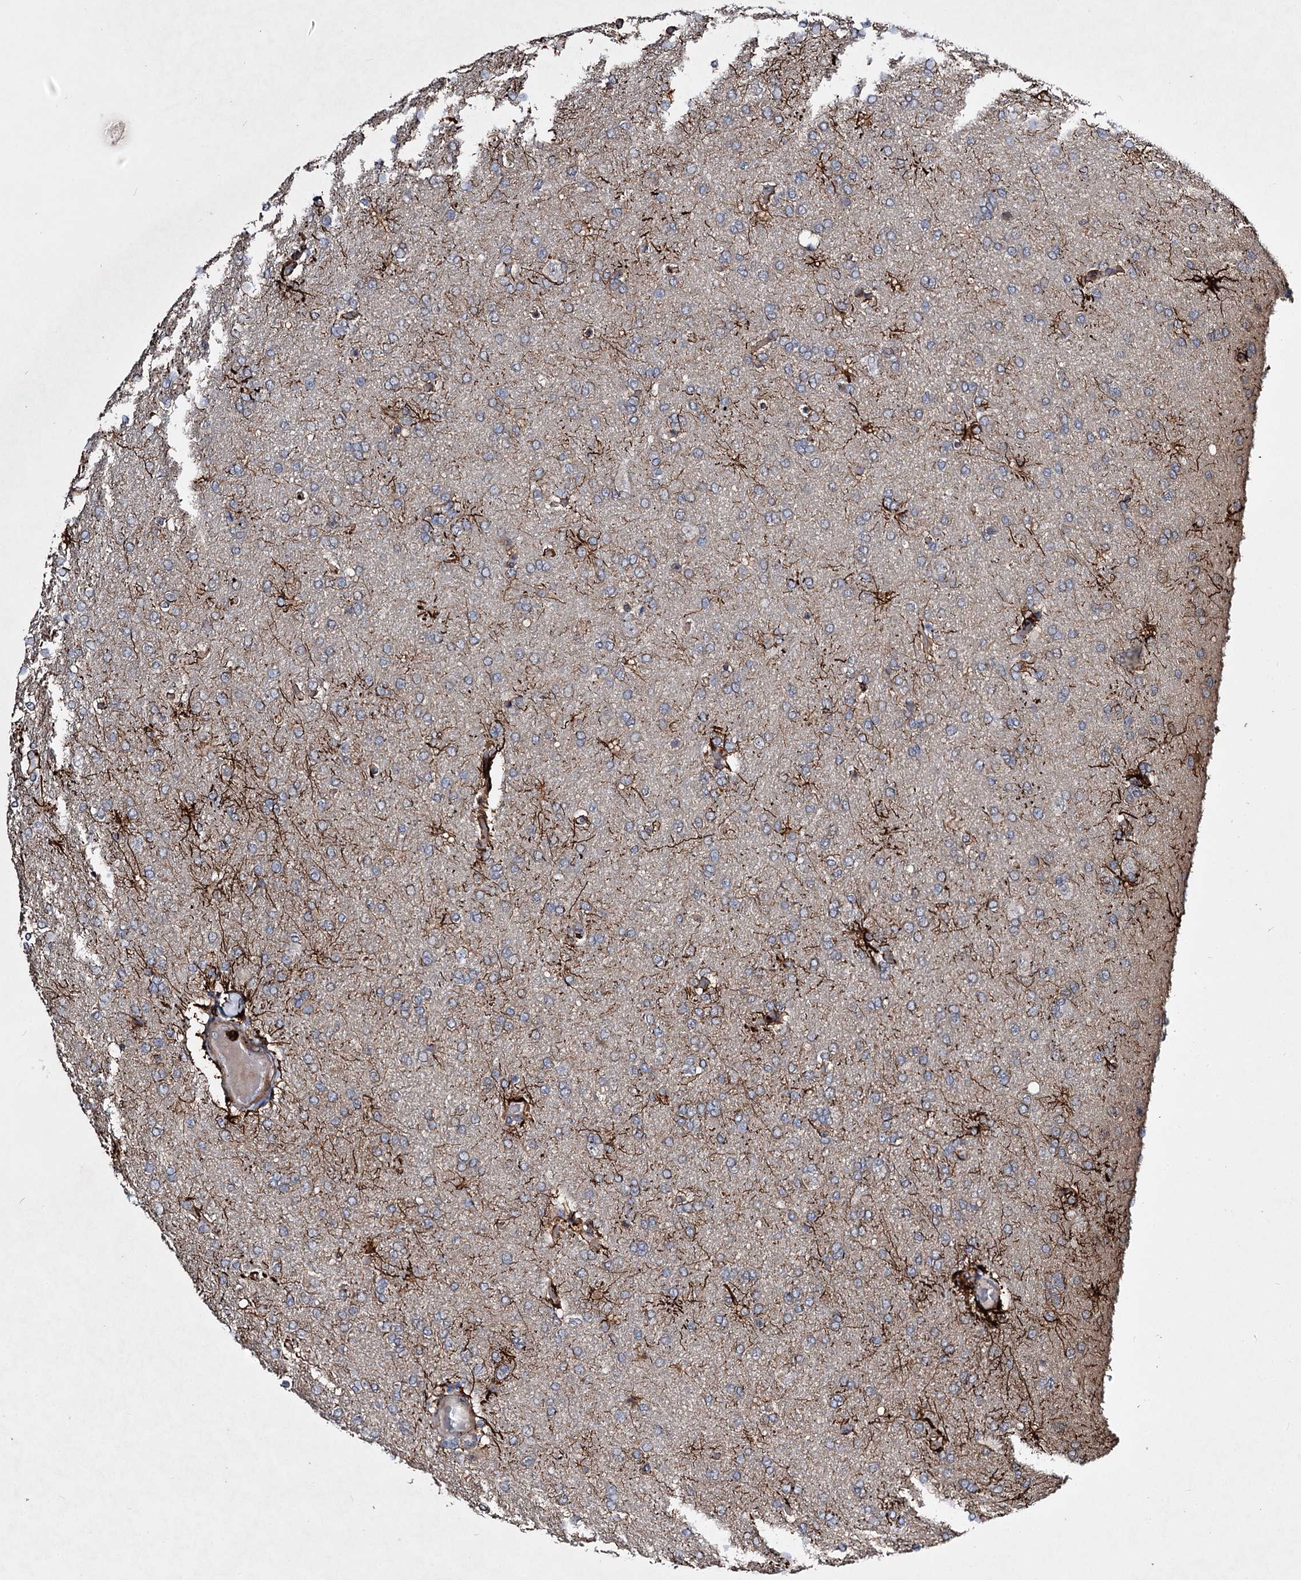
{"staining": {"intensity": "strong", "quantity": "<25%", "location": "cytoplasmic/membranous"}, "tissue": "glioma", "cell_type": "Tumor cells", "image_type": "cancer", "snomed": [{"axis": "morphology", "description": "Glioma, malignant, High grade"}, {"axis": "topography", "description": "Brain"}], "caption": "Tumor cells demonstrate medium levels of strong cytoplasmic/membranous positivity in approximately <25% of cells in malignant glioma (high-grade). Using DAB (3,3'-diaminobenzidine) (brown) and hematoxylin (blue) stains, captured at high magnification using brightfield microscopy.", "gene": "MINDY3", "patient": {"sex": "male", "age": 72}}